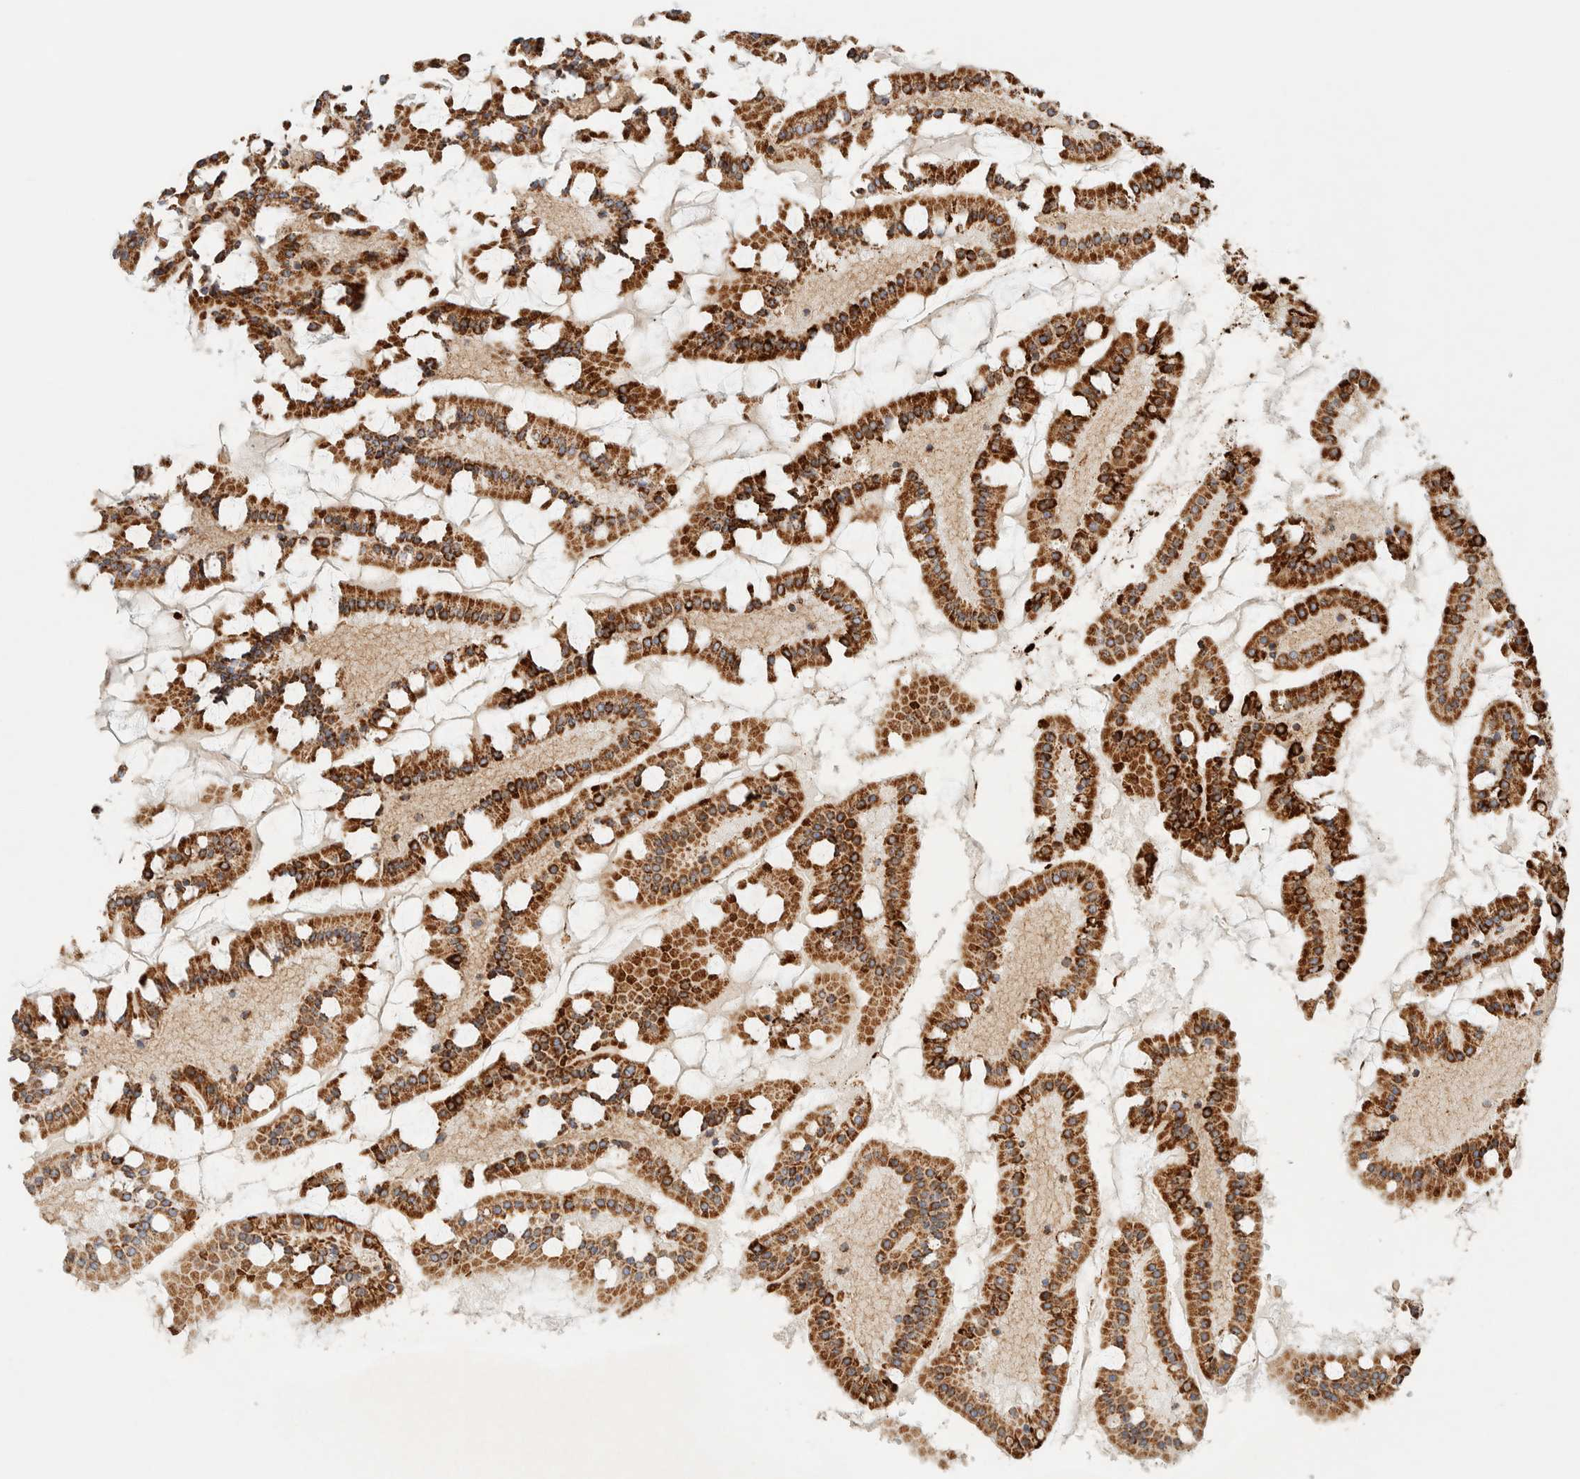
{"staining": {"intensity": "strong", "quantity": ">75%", "location": "cytoplasmic/membranous"}, "tissue": "small intestine", "cell_type": "Glandular cells", "image_type": "normal", "snomed": [{"axis": "morphology", "description": "Normal tissue, NOS"}, {"axis": "topography", "description": "Small intestine"}], "caption": "Immunohistochemistry of benign small intestine demonstrates high levels of strong cytoplasmic/membranous expression in approximately >75% of glandular cells.", "gene": "KIFAP3", "patient": {"sex": "male", "age": 41}}